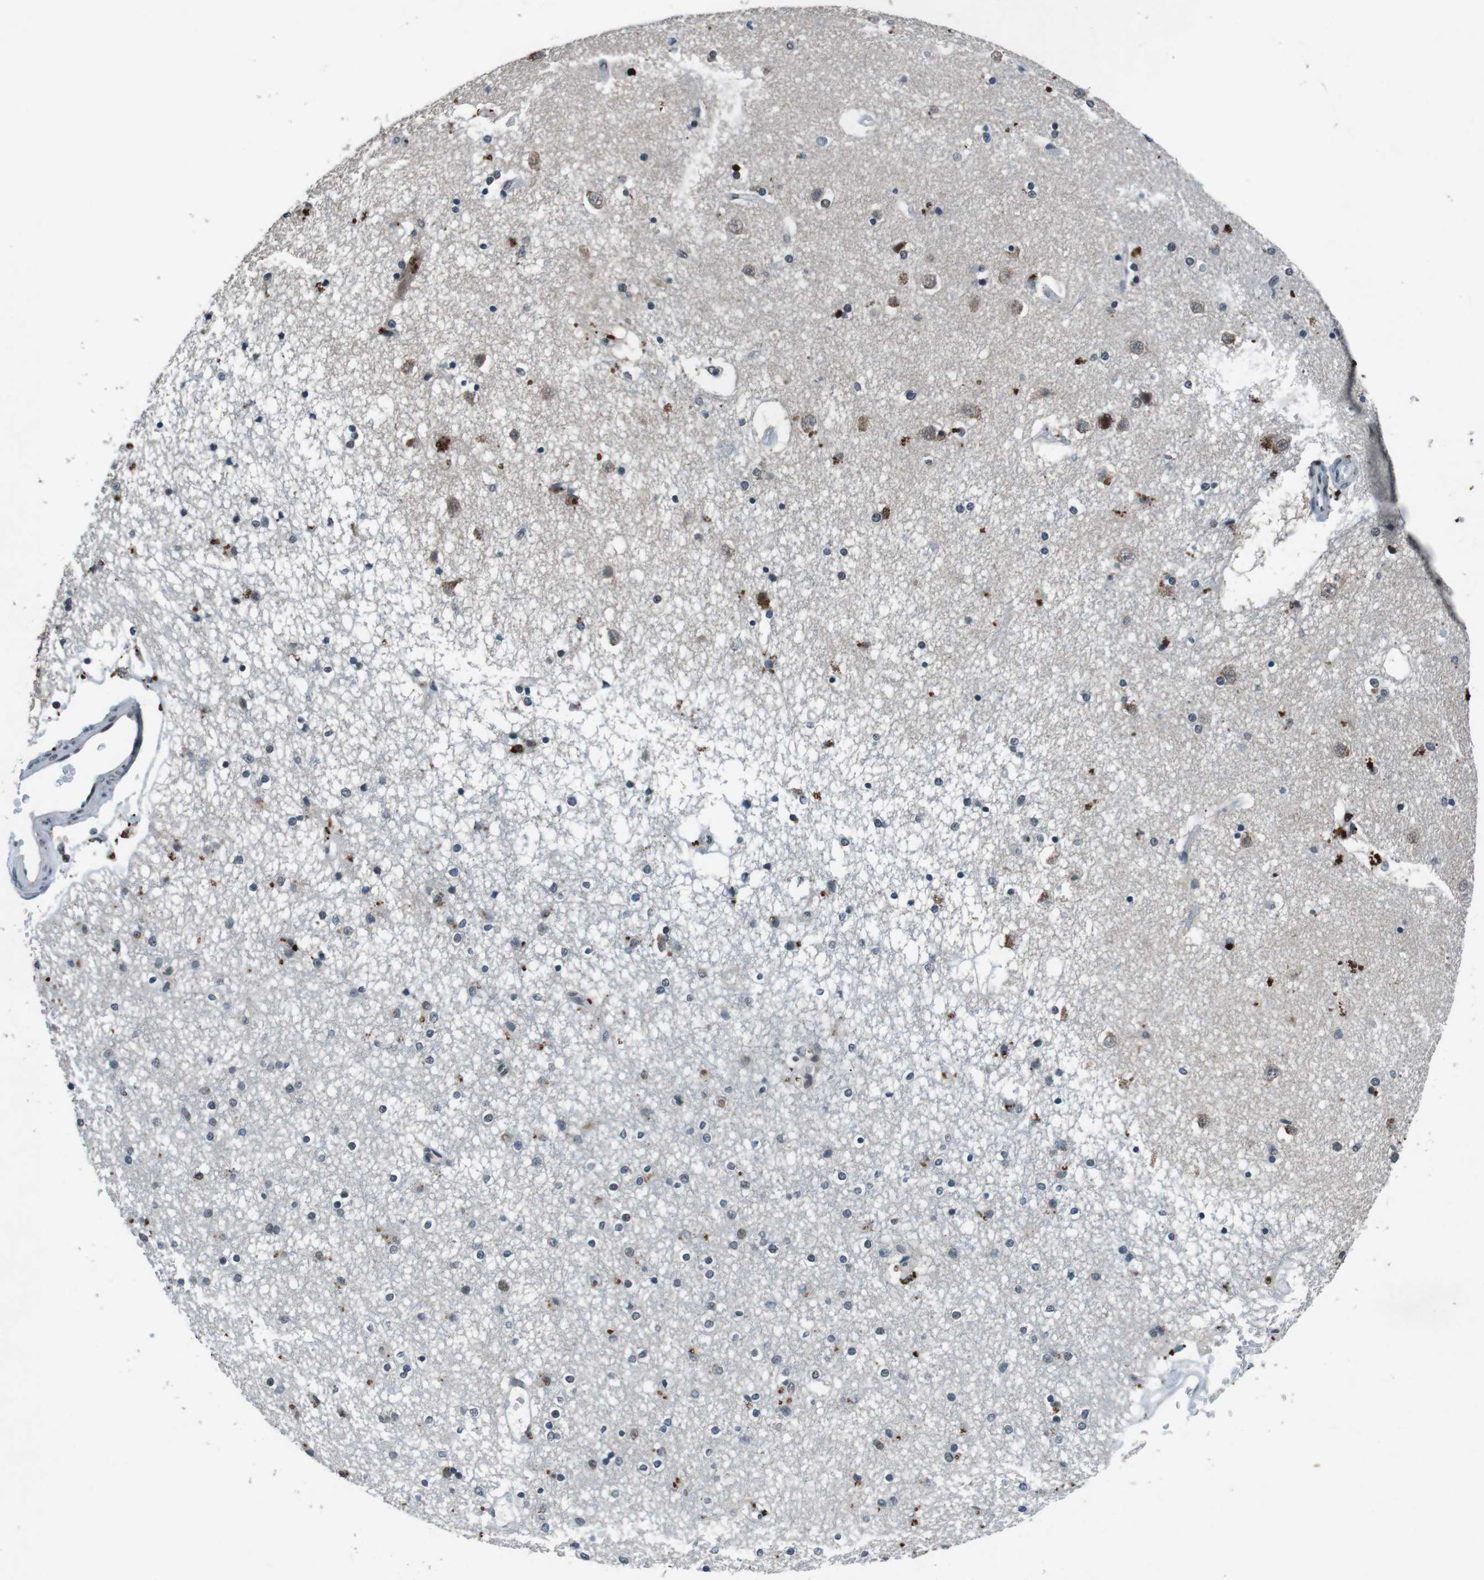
{"staining": {"intensity": "weak", "quantity": "<25%", "location": "nuclear"}, "tissue": "caudate", "cell_type": "Glial cells", "image_type": "normal", "snomed": [{"axis": "morphology", "description": "Normal tissue, NOS"}, {"axis": "topography", "description": "Lateral ventricle wall"}], "caption": "A high-resolution micrograph shows immunohistochemistry (IHC) staining of unremarkable caudate, which displays no significant positivity in glial cells.", "gene": "USP7", "patient": {"sex": "female", "age": 54}}